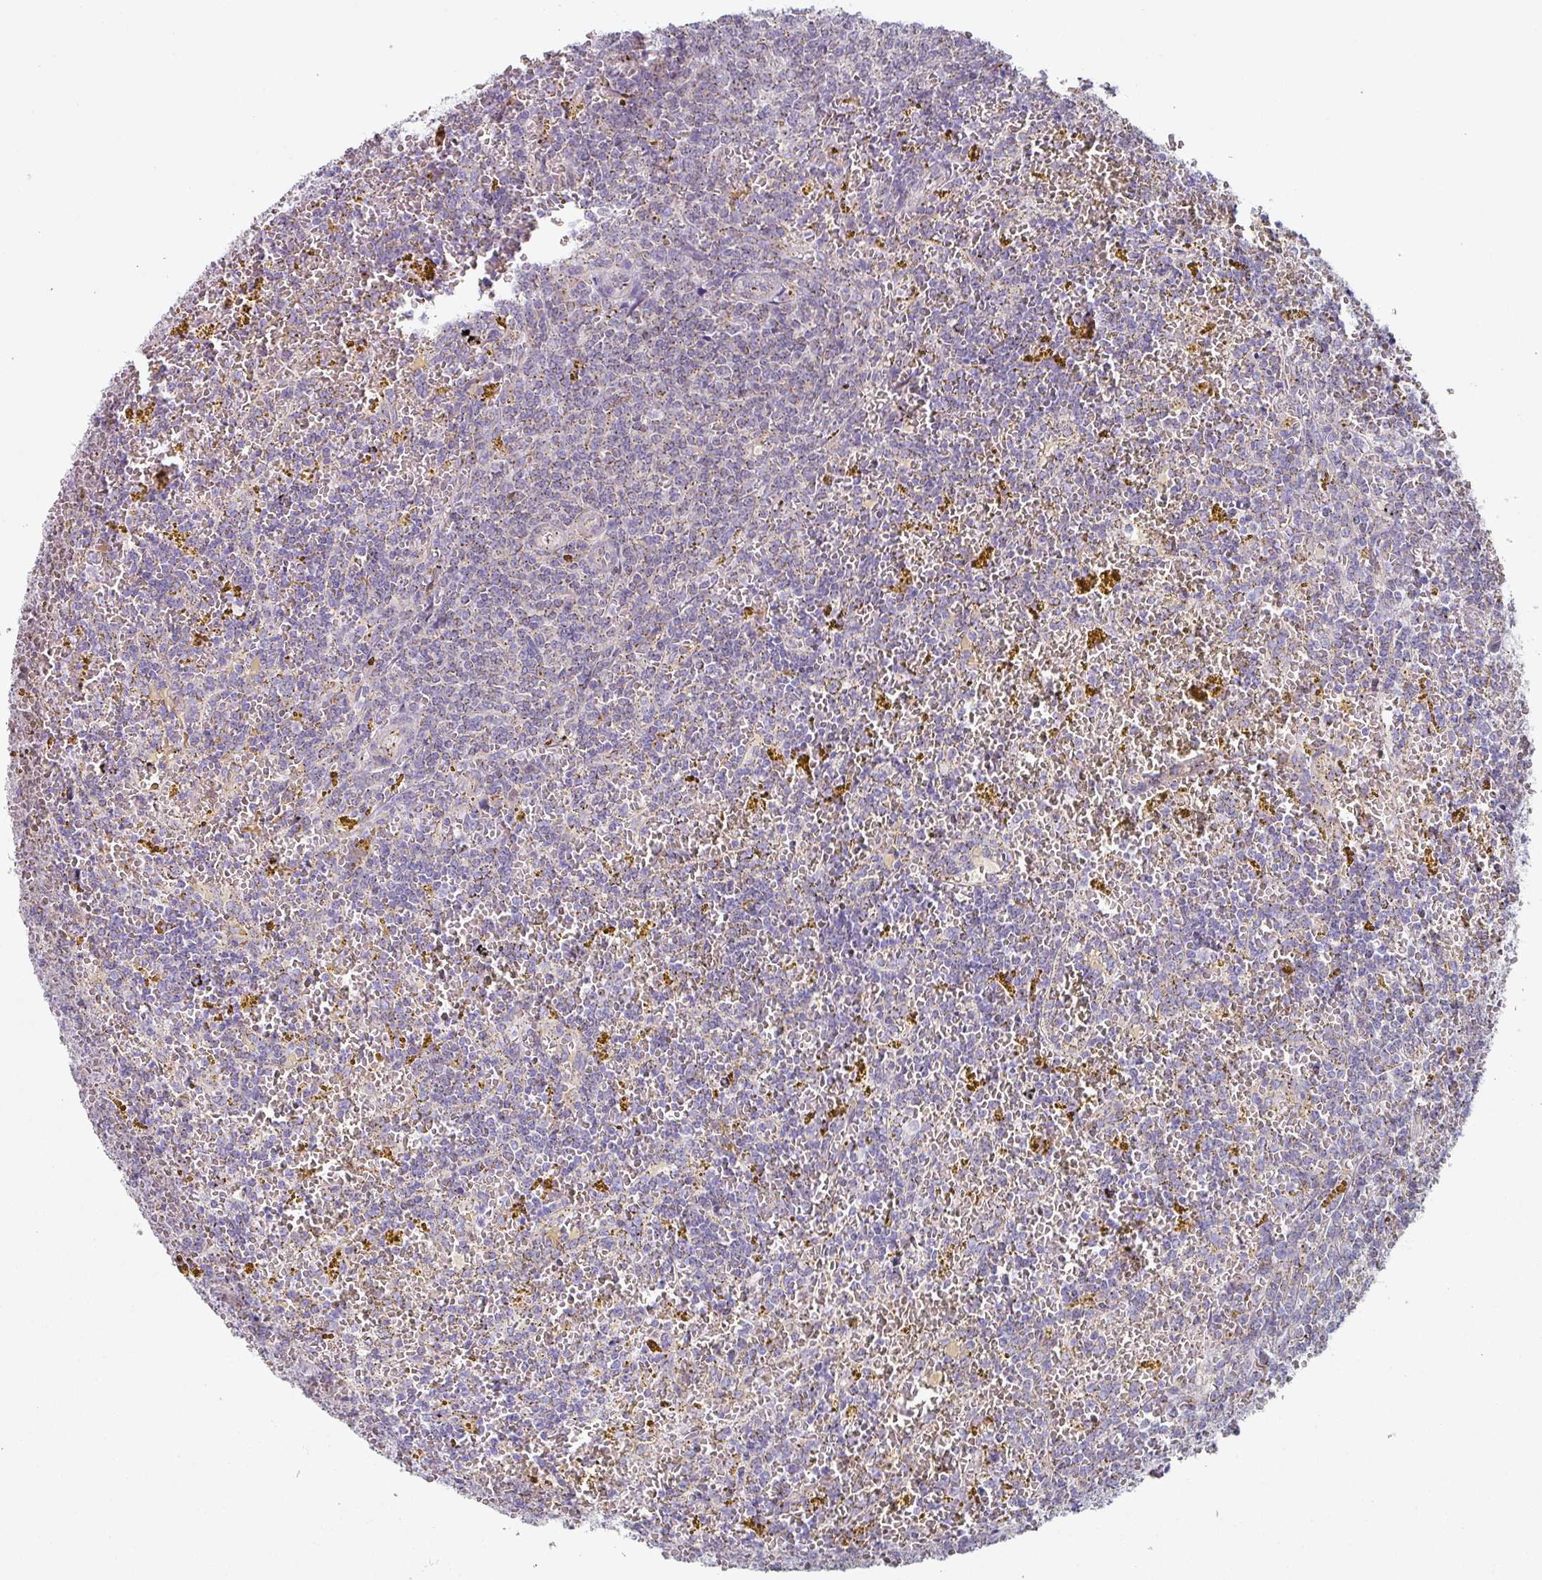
{"staining": {"intensity": "negative", "quantity": "none", "location": "none"}, "tissue": "lymphoma", "cell_type": "Tumor cells", "image_type": "cancer", "snomed": [{"axis": "morphology", "description": "Malignant lymphoma, non-Hodgkin's type, Low grade"}, {"axis": "topography", "description": "Spleen"}, {"axis": "topography", "description": "Lymph node"}], "caption": "This is an immunohistochemistry (IHC) photomicrograph of human lymphoma. There is no positivity in tumor cells.", "gene": "CCDC85B", "patient": {"sex": "female", "age": 66}}